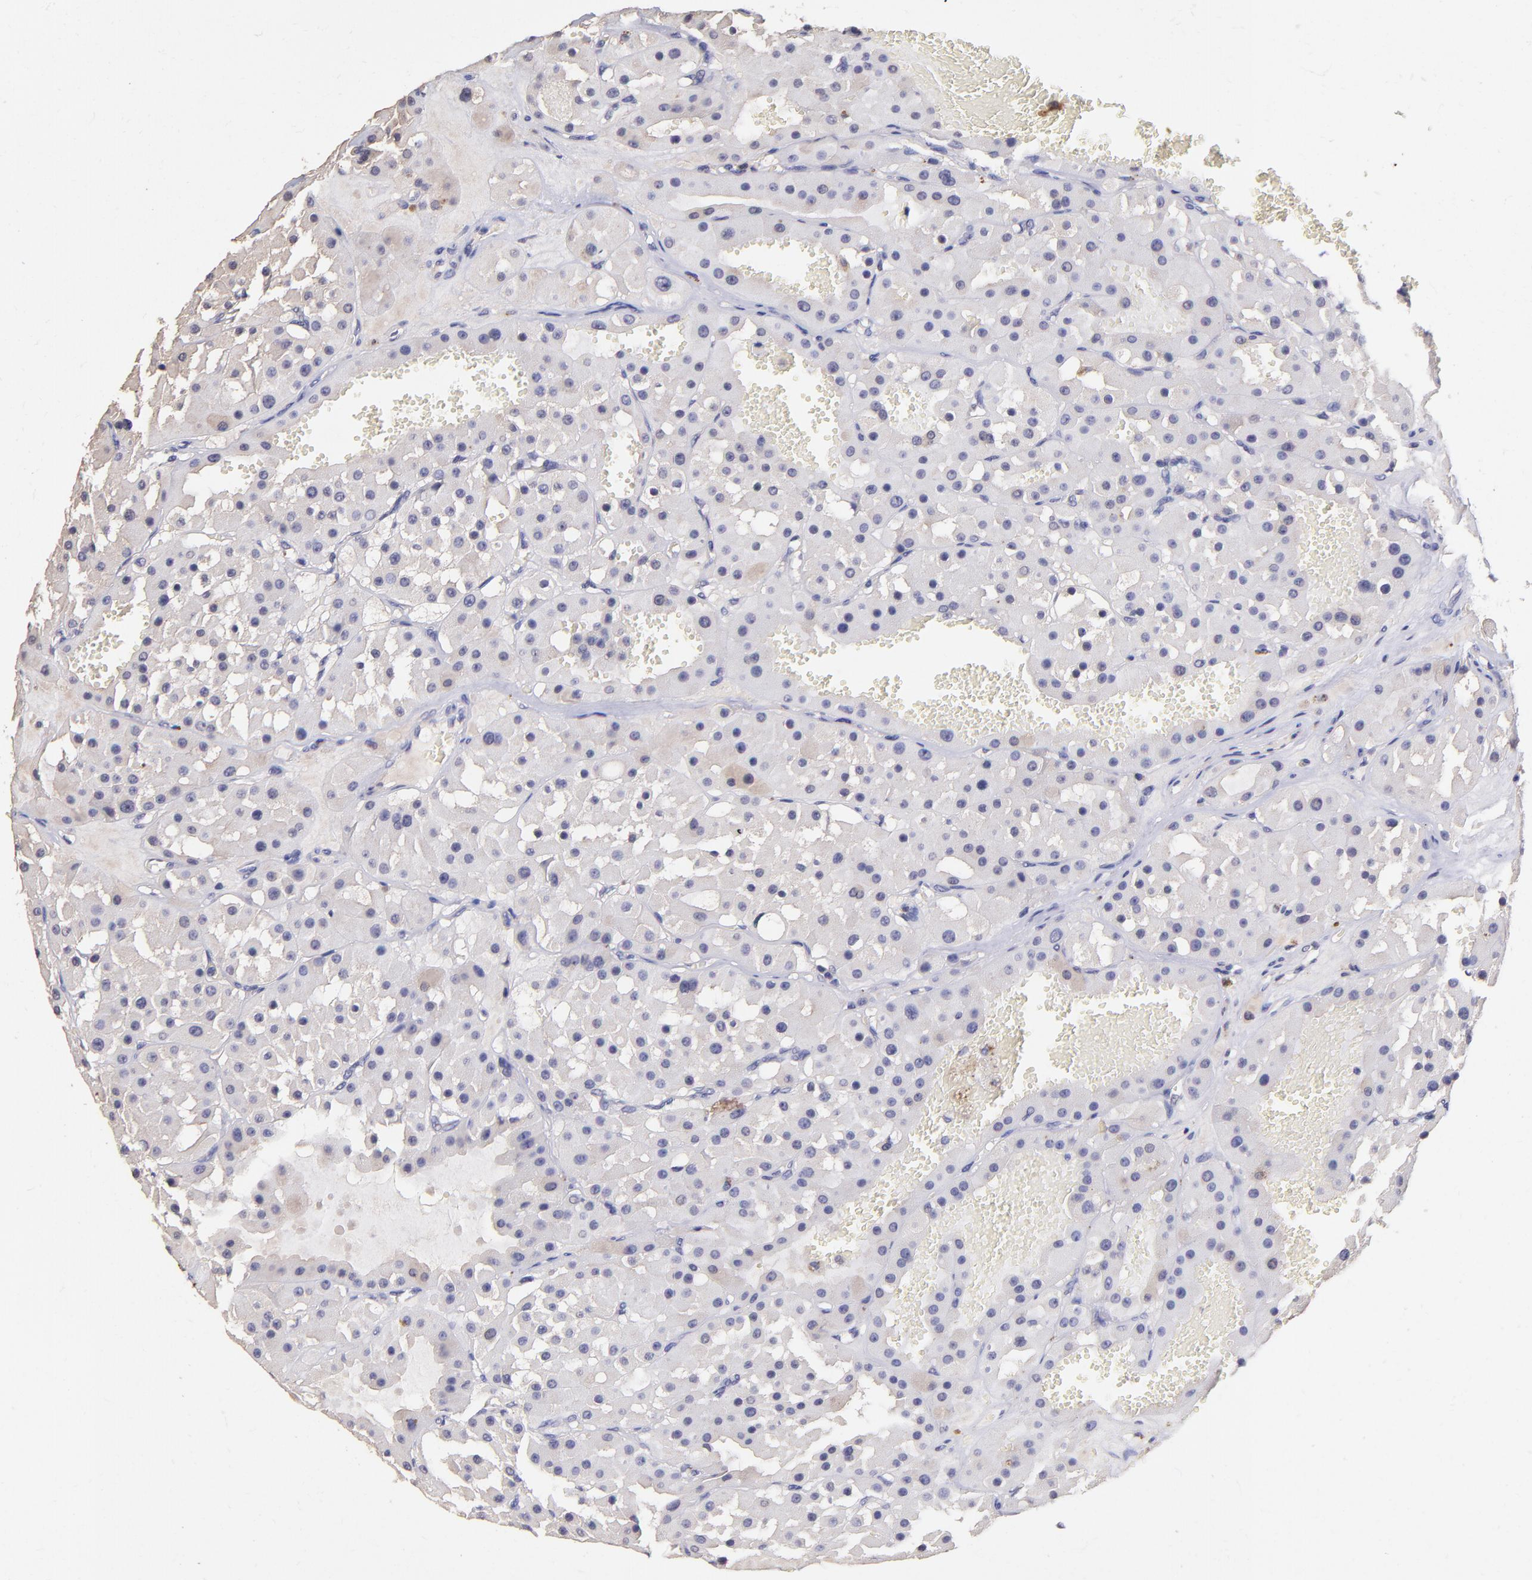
{"staining": {"intensity": "negative", "quantity": "none", "location": "none"}, "tissue": "renal cancer", "cell_type": "Tumor cells", "image_type": "cancer", "snomed": [{"axis": "morphology", "description": "Adenocarcinoma, uncertain malignant potential"}, {"axis": "topography", "description": "Kidney"}], "caption": "The IHC image has no significant positivity in tumor cells of adenocarcinoma,  uncertain malignant potential (renal) tissue.", "gene": "RNASEL", "patient": {"sex": "male", "age": 63}}